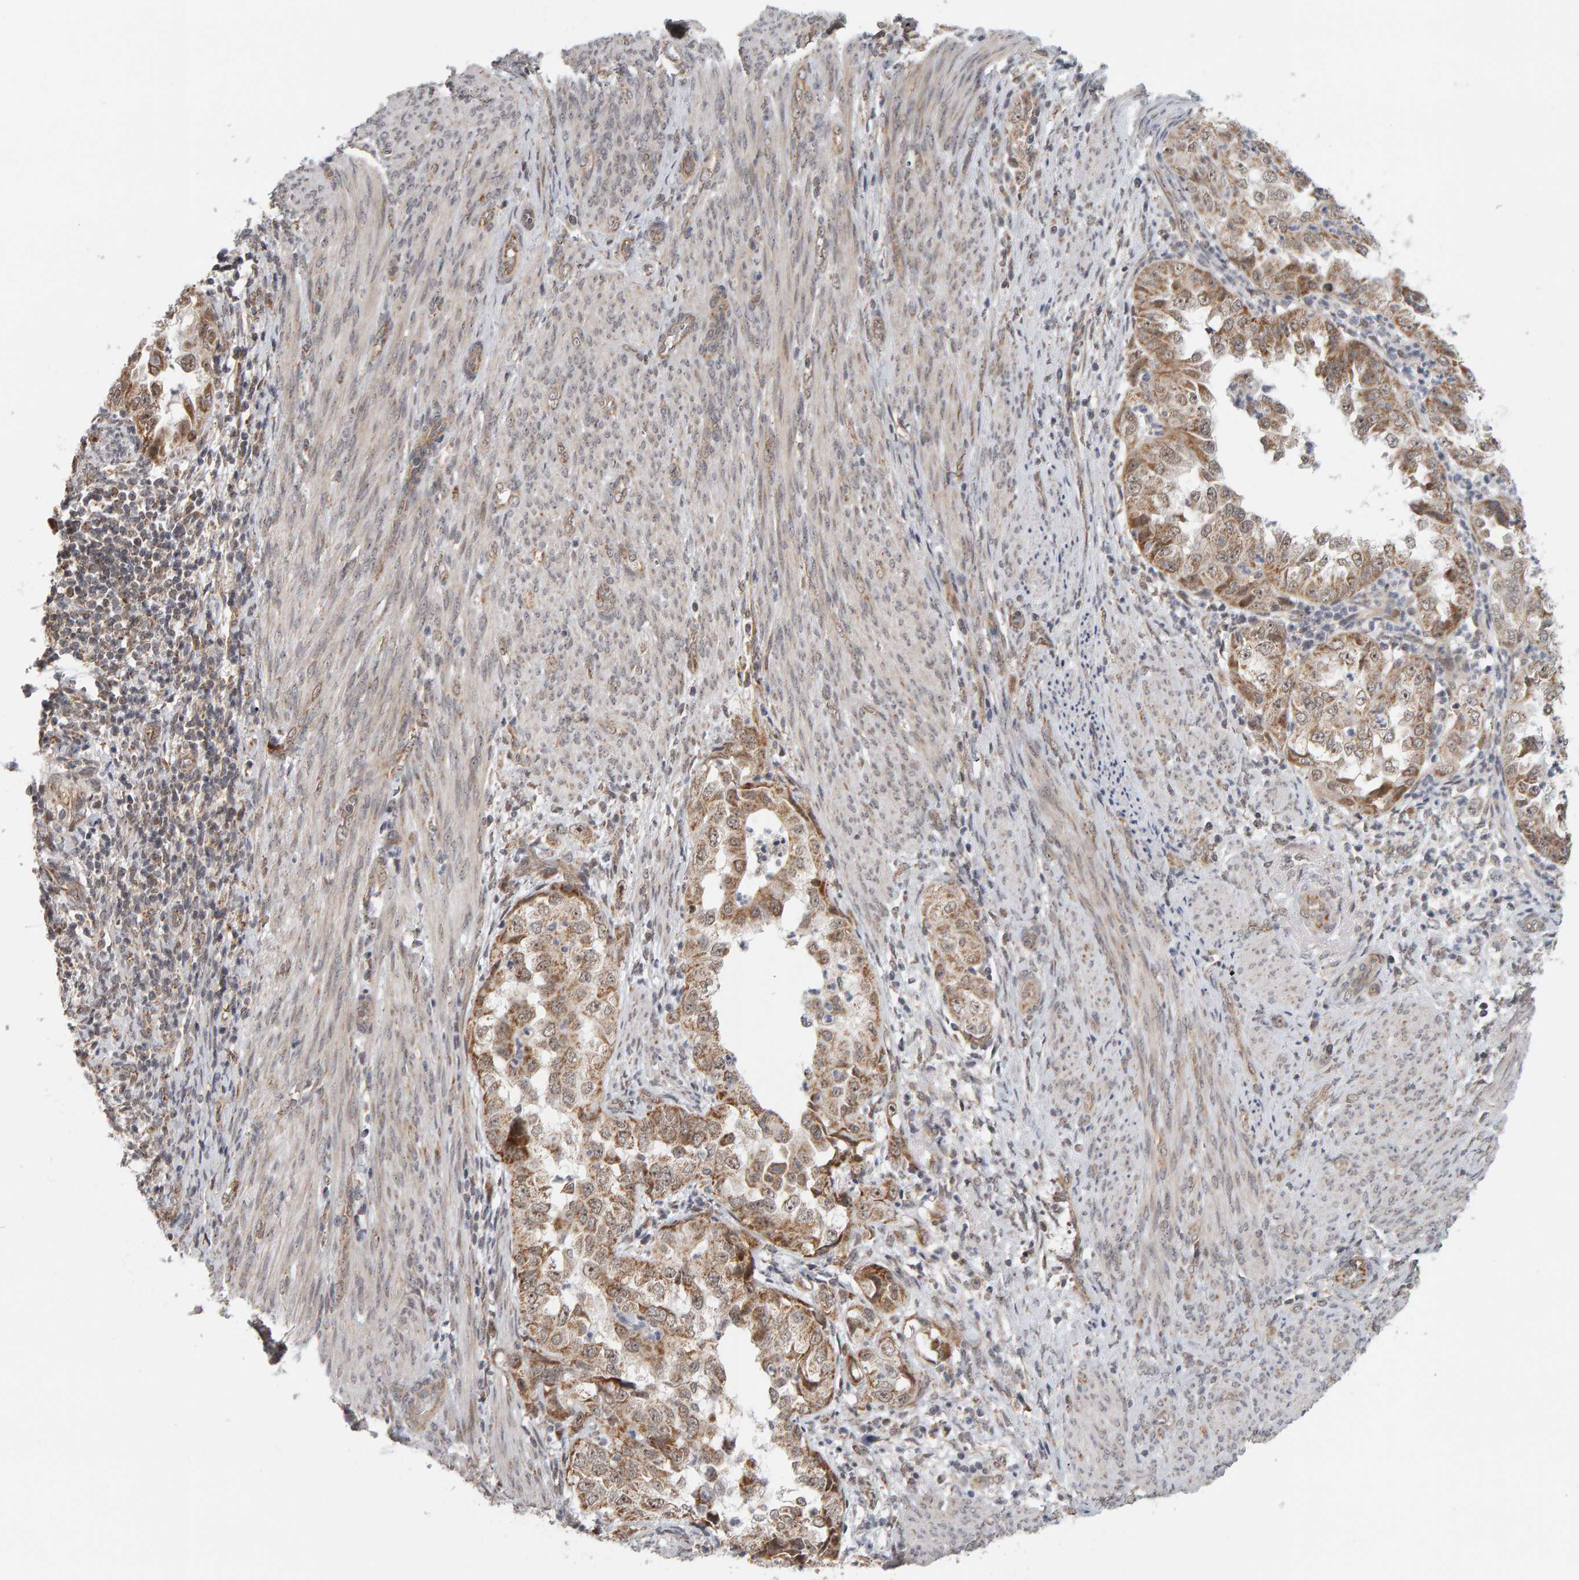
{"staining": {"intensity": "moderate", "quantity": ">75%", "location": "cytoplasmic/membranous"}, "tissue": "endometrial cancer", "cell_type": "Tumor cells", "image_type": "cancer", "snomed": [{"axis": "morphology", "description": "Adenocarcinoma, NOS"}, {"axis": "topography", "description": "Endometrium"}], "caption": "Endometrial cancer (adenocarcinoma) stained with DAB (3,3'-diaminobenzidine) IHC reveals medium levels of moderate cytoplasmic/membranous staining in approximately >75% of tumor cells. (brown staining indicates protein expression, while blue staining denotes nuclei).", "gene": "DAP3", "patient": {"sex": "female", "age": 85}}